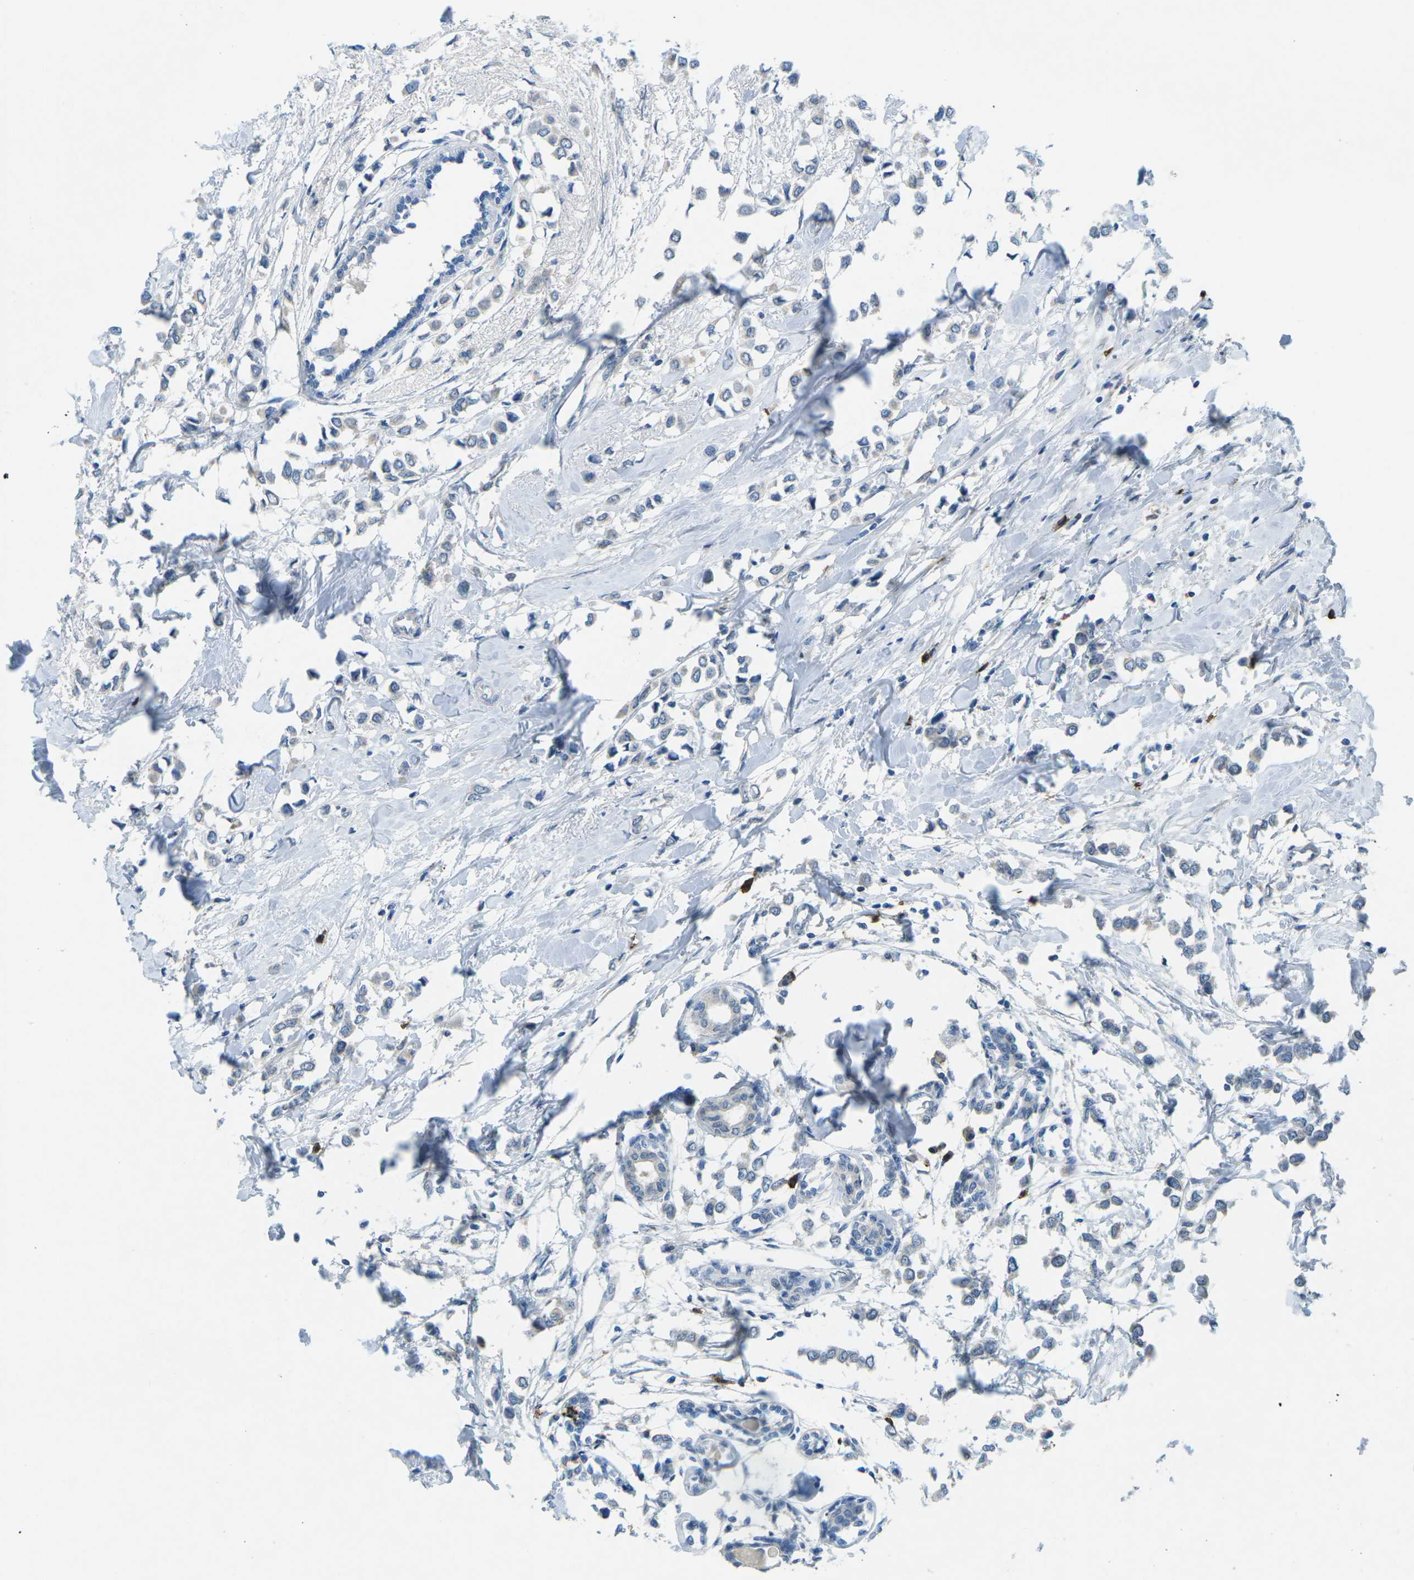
{"staining": {"intensity": "negative", "quantity": "none", "location": "none"}, "tissue": "breast cancer", "cell_type": "Tumor cells", "image_type": "cancer", "snomed": [{"axis": "morphology", "description": "Lobular carcinoma"}, {"axis": "topography", "description": "Breast"}], "caption": "DAB (3,3'-diaminobenzidine) immunohistochemical staining of human breast cancer (lobular carcinoma) exhibits no significant expression in tumor cells. (DAB immunohistochemistry (IHC) visualized using brightfield microscopy, high magnification).", "gene": "CD19", "patient": {"sex": "female", "age": 51}}